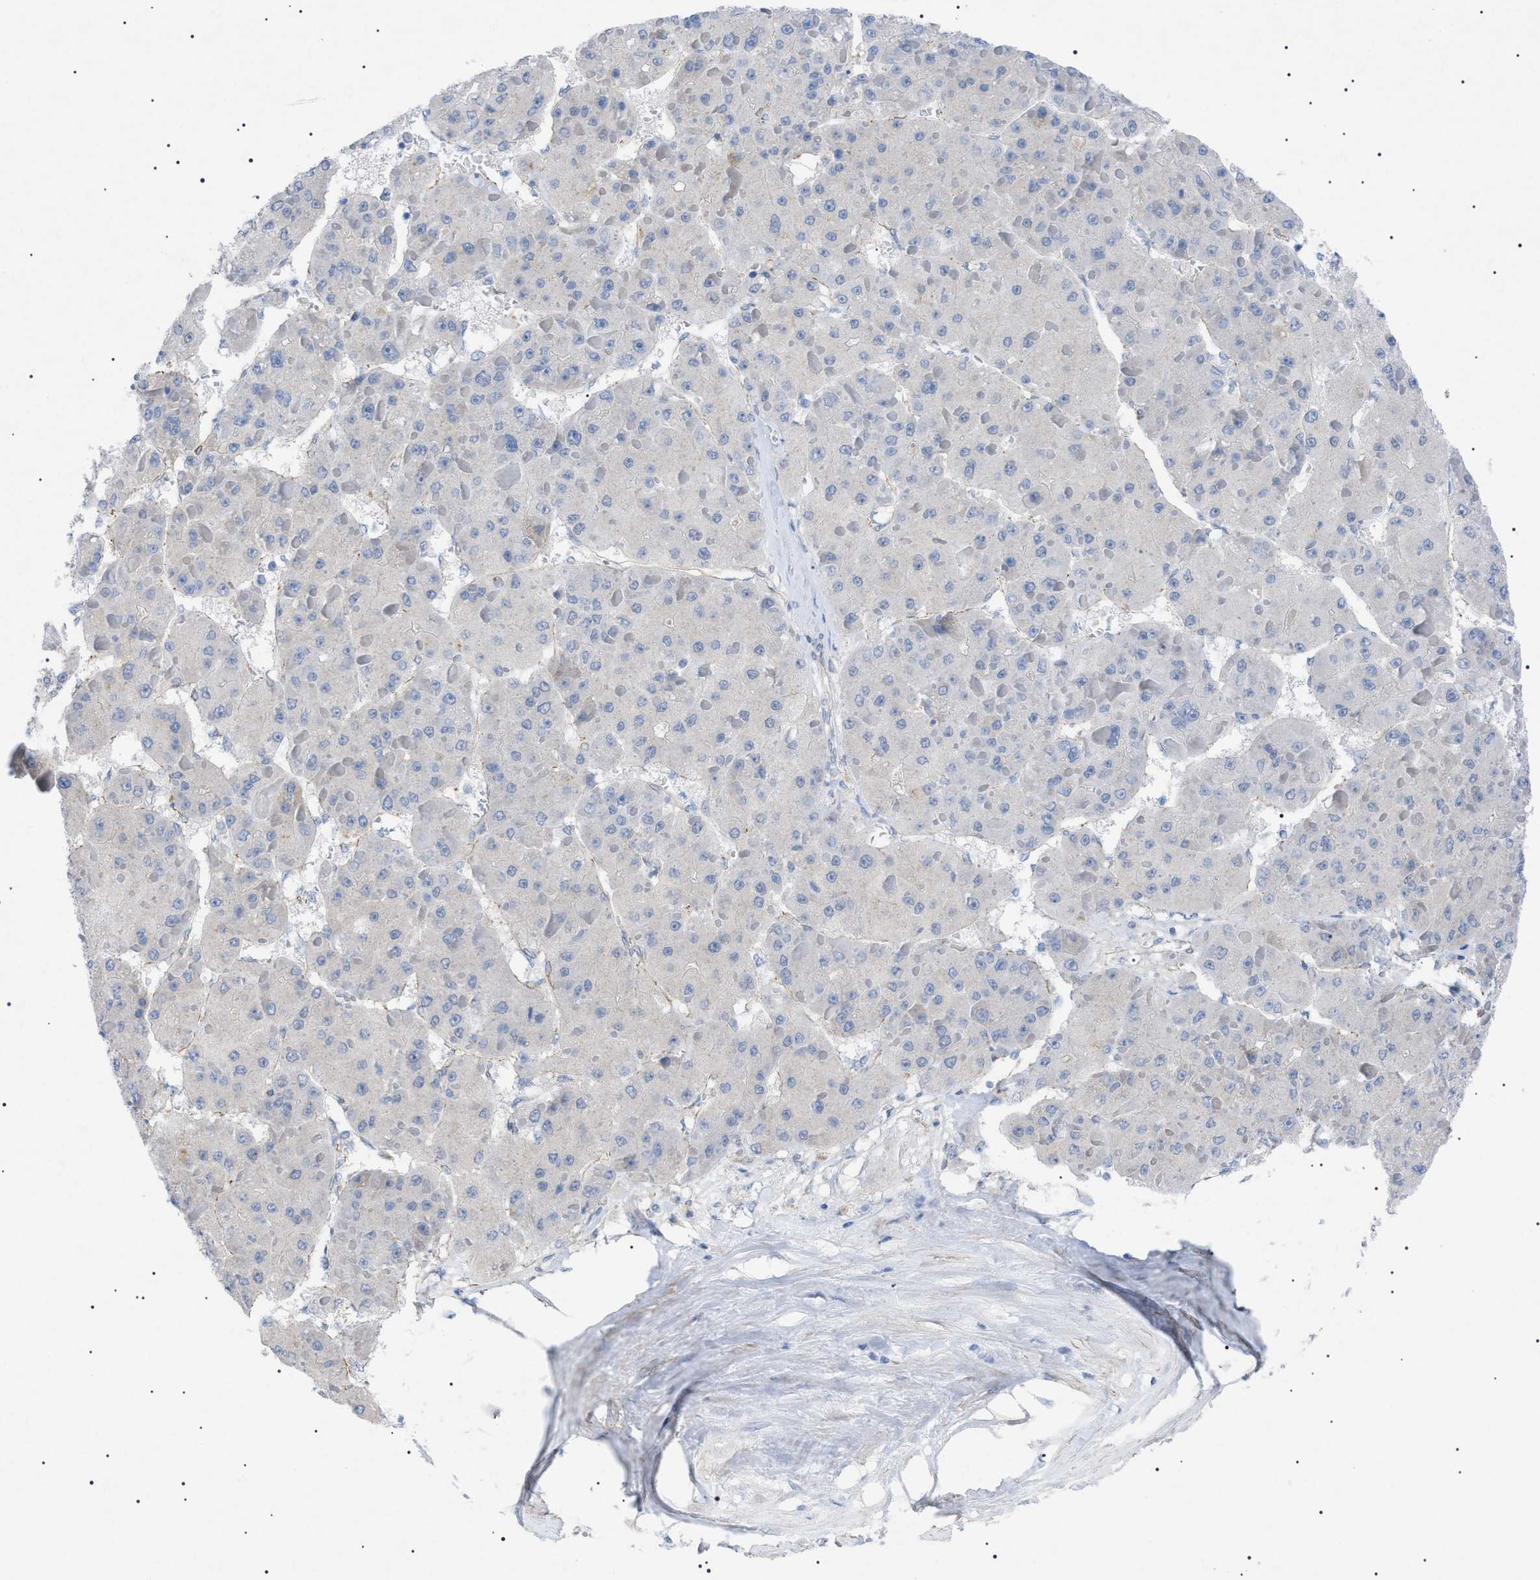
{"staining": {"intensity": "negative", "quantity": "none", "location": "none"}, "tissue": "liver cancer", "cell_type": "Tumor cells", "image_type": "cancer", "snomed": [{"axis": "morphology", "description": "Carcinoma, Hepatocellular, NOS"}, {"axis": "topography", "description": "Liver"}], "caption": "Liver cancer stained for a protein using IHC exhibits no positivity tumor cells.", "gene": "ADAMTS1", "patient": {"sex": "female", "age": 73}}